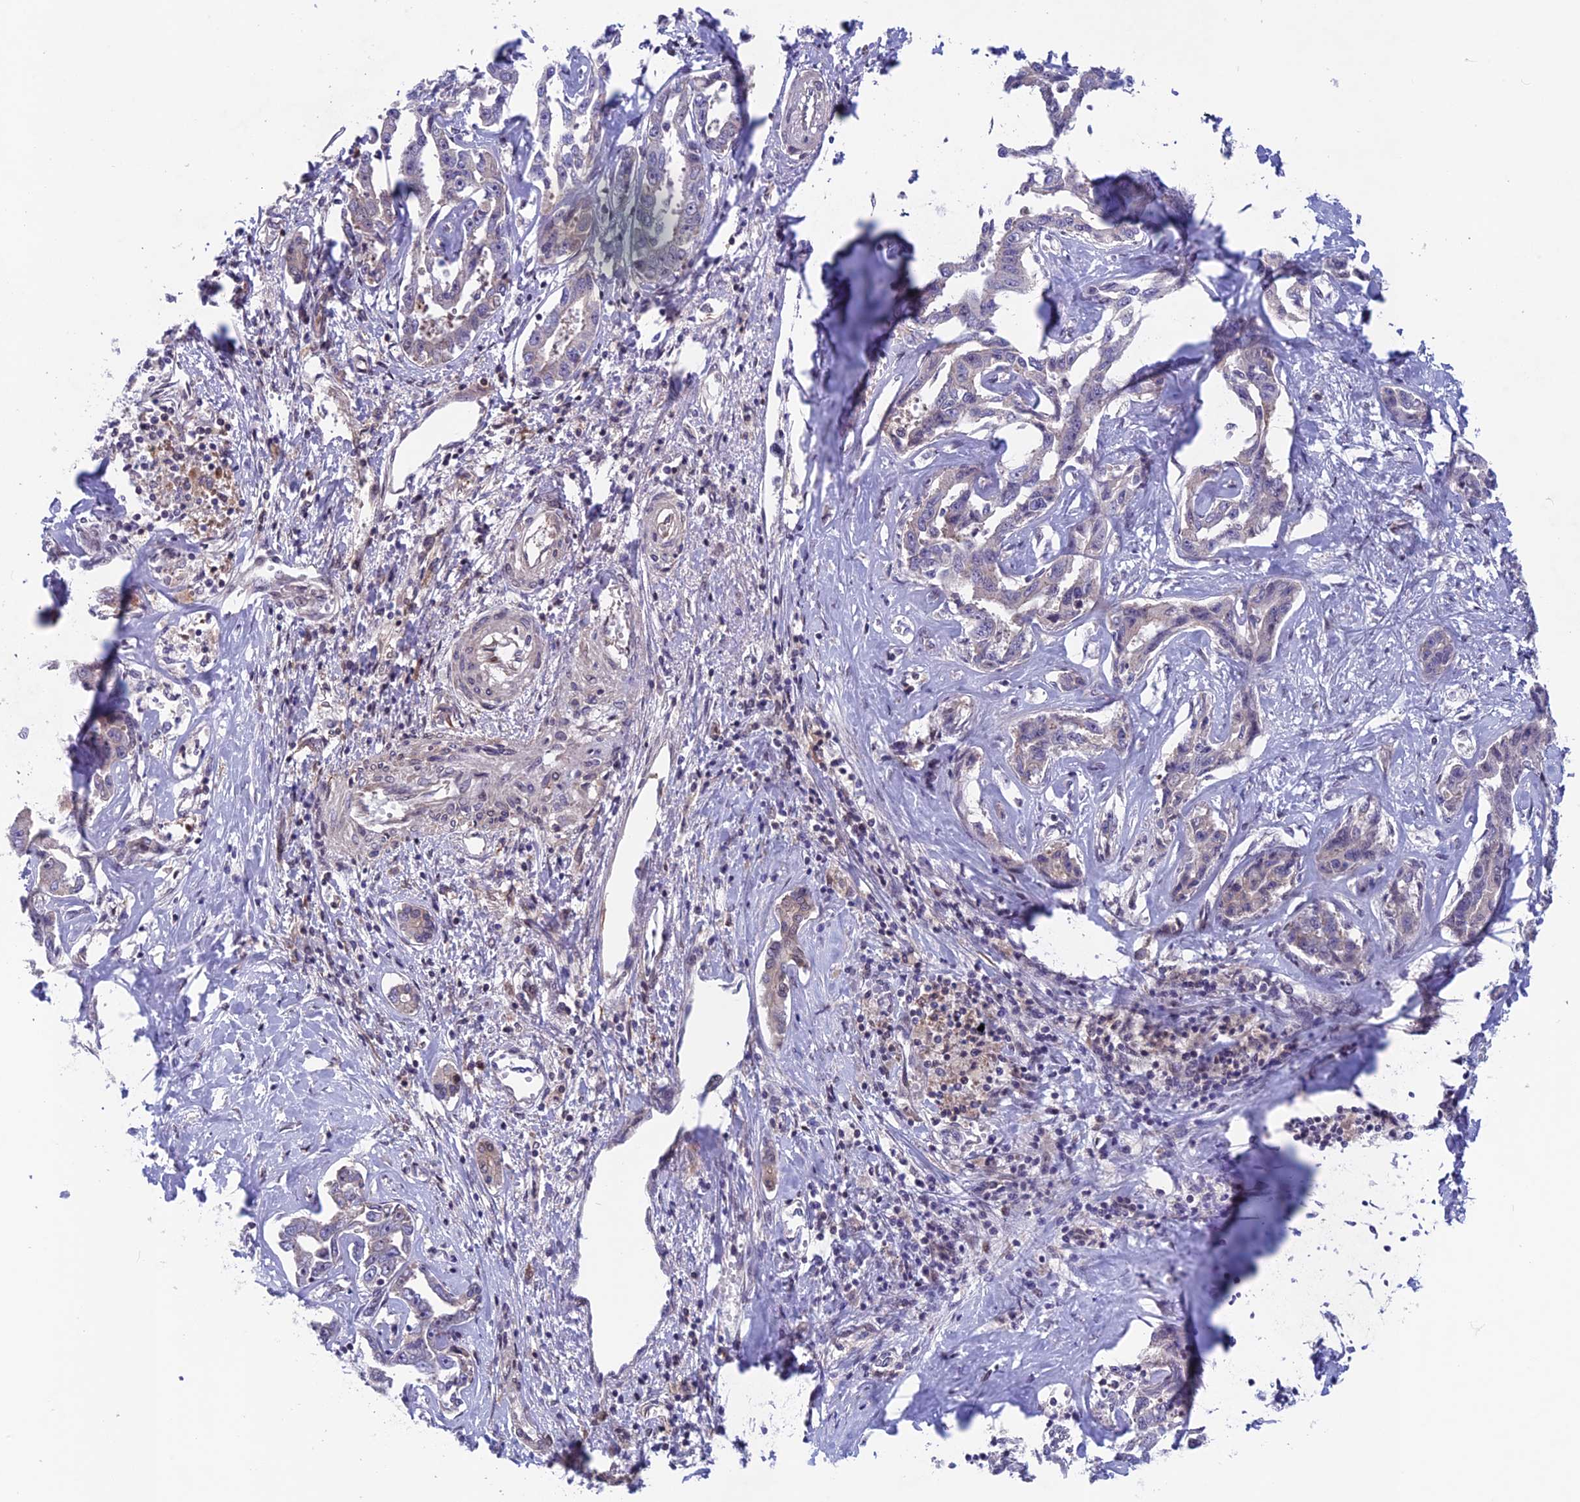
{"staining": {"intensity": "weak", "quantity": "<25%", "location": "cytoplasmic/membranous"}, "tissue": "liver cancer", "cell_type": "Tumor cells", "image_type": "cancer", "snomed": [{"axis": "morphology", "description": "Cholangiocarcinoma"}, {"axis": "topography", "description": "Liver"}], "caption": "An immunohistochemistry histopathology image of liver cancer is shown. There is no staining in tumor cells of liver cancer. The staining is performed using DAB brown chromogen with nuclei counter-stained in using hematoxylin.", "gene": "FKBPL", "patient": {"sex": "male", "age": 59}}